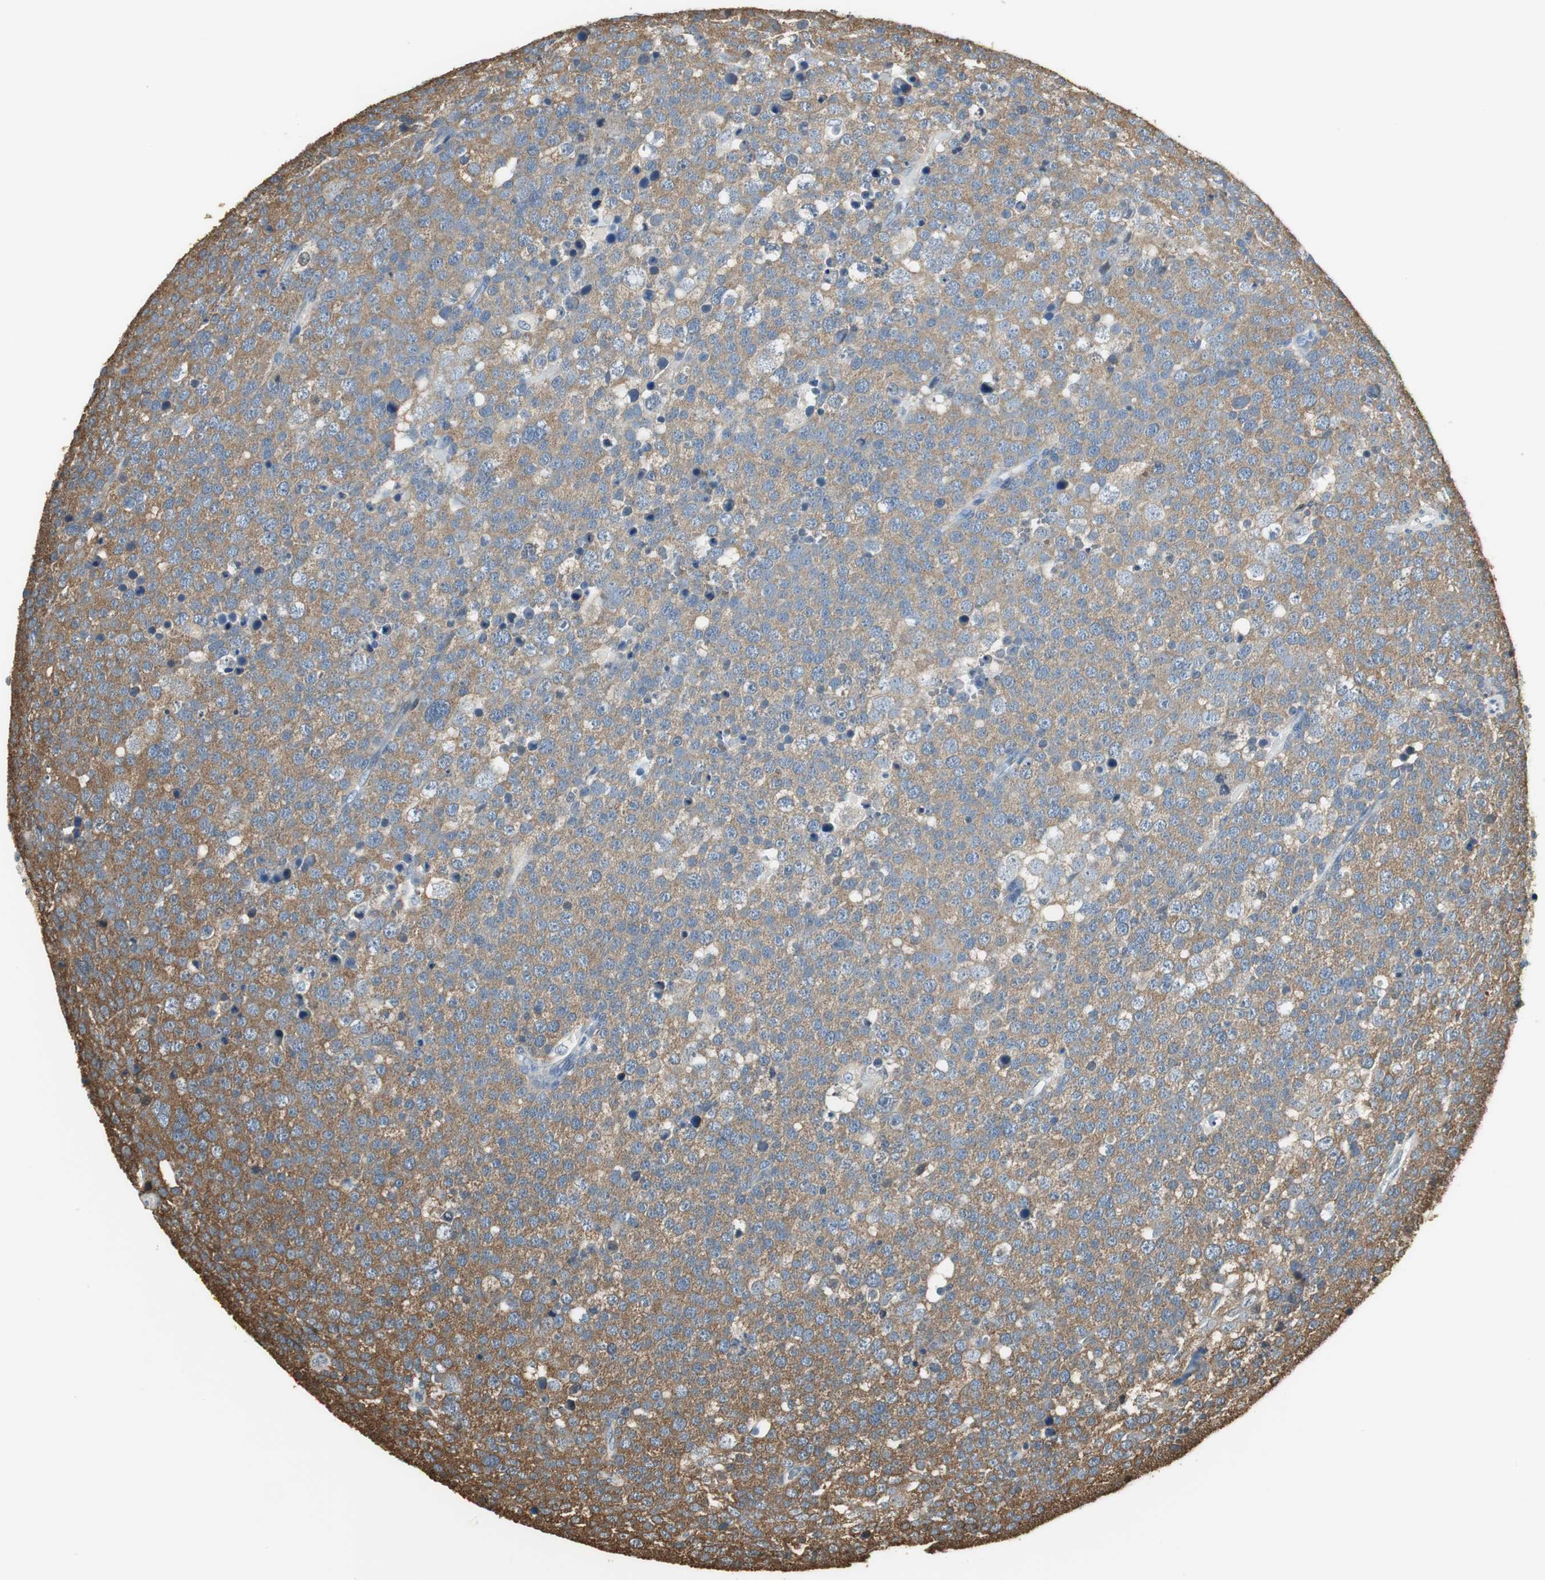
{"staining": {"intensity": "weak", "quantity": ">75%", "location": "cytoplasmic/membranous"}, "tissue": "testis cancer", "cell_type": "Tumor cells", "image_type": "cancer", "snomed": [{"axis": "morphology", "description": "Seminoma, NOS"}, {"axis": "topography", "description": "Testis"}], "caption": "Testis cancer was stained to show a protein in brown. There is low levels of weak cytoplasmic/membranous expression in about >75% of tumor cells.", "gene": "CCT5", "patient": {"sex": "male", "age": 71}}